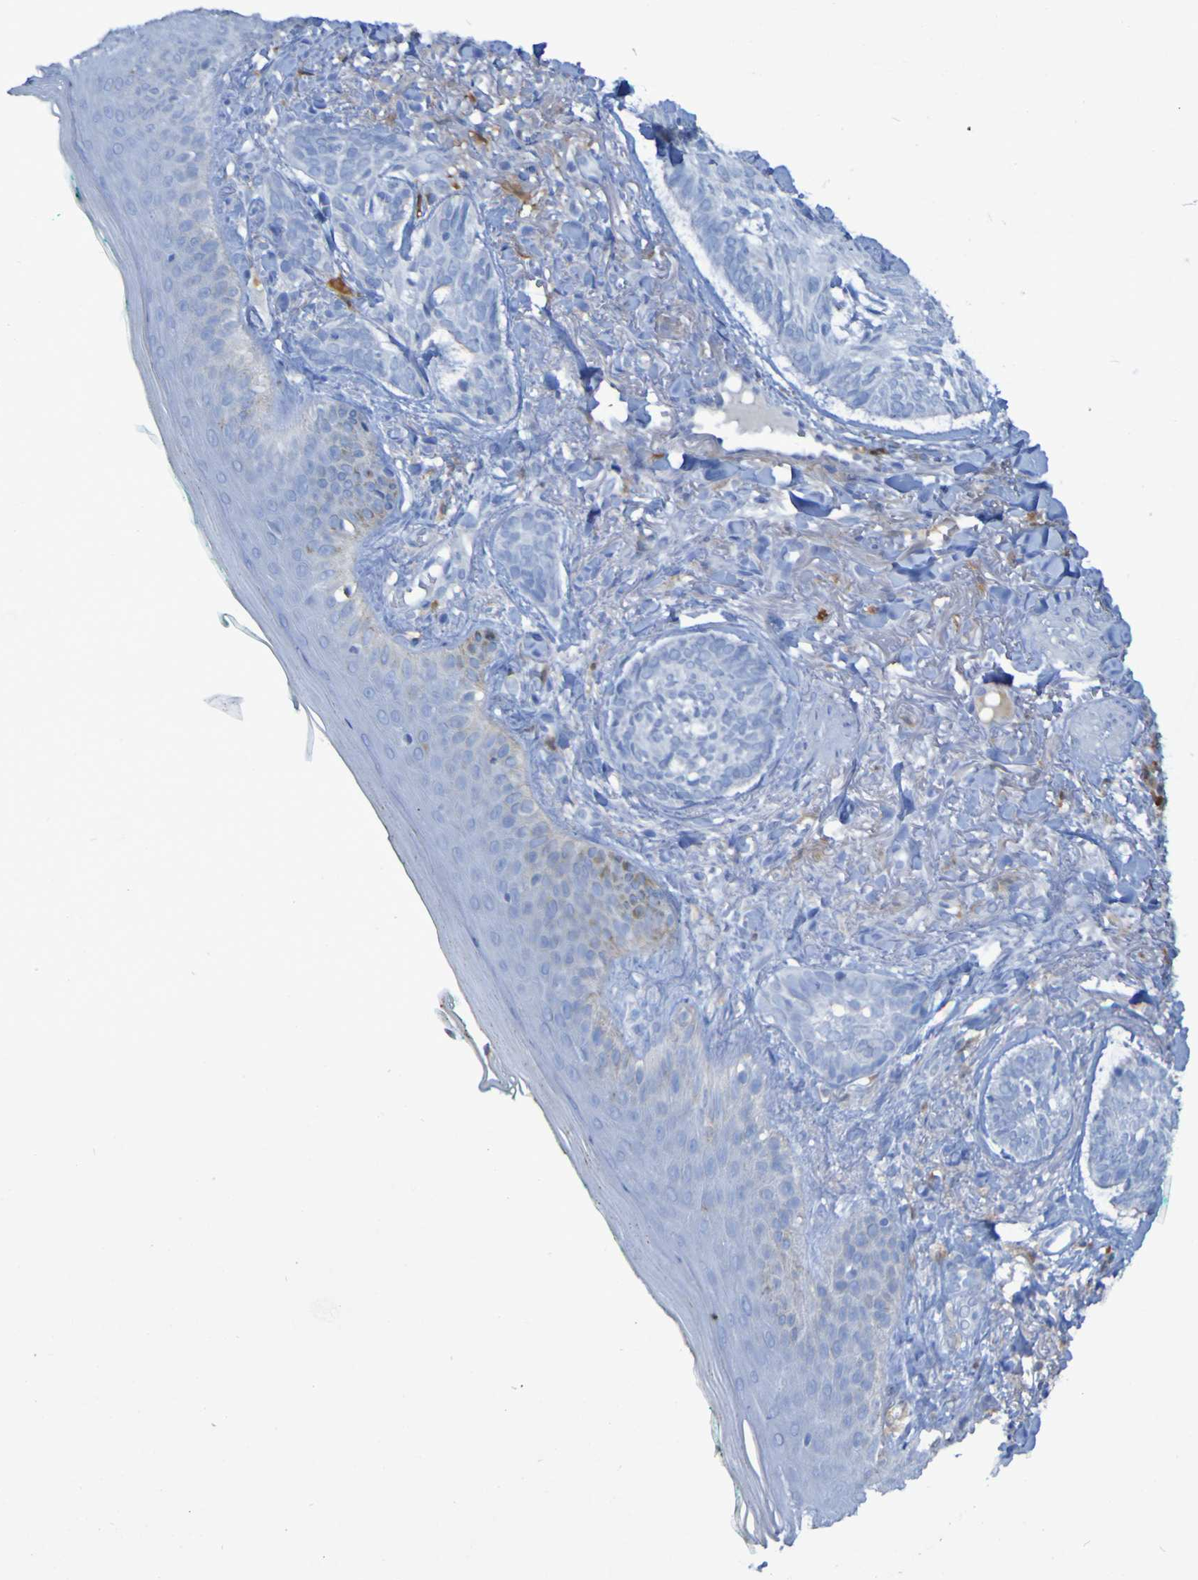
{"staining": {"intensity": "negative", "quantity": "none", "location": "none"}, "tissue": "skin cancer", "cell_type": "Tumor cells", "image_type": "cancer", "snomed": [{"axis": "morphology", "description": "Basal cell carcinoma"}, {"axis": "topography", "description": "Skin"}], "caption": "High power microscopy photomicrograph of an IHC photomicrograph of skin cancer, revealing no significant positivity in tumor cells. (DAB immunohistochemistry (IHC), high magnification).", "gene": "MPPE1", "patient": {"sex": "male", "age": 43}}